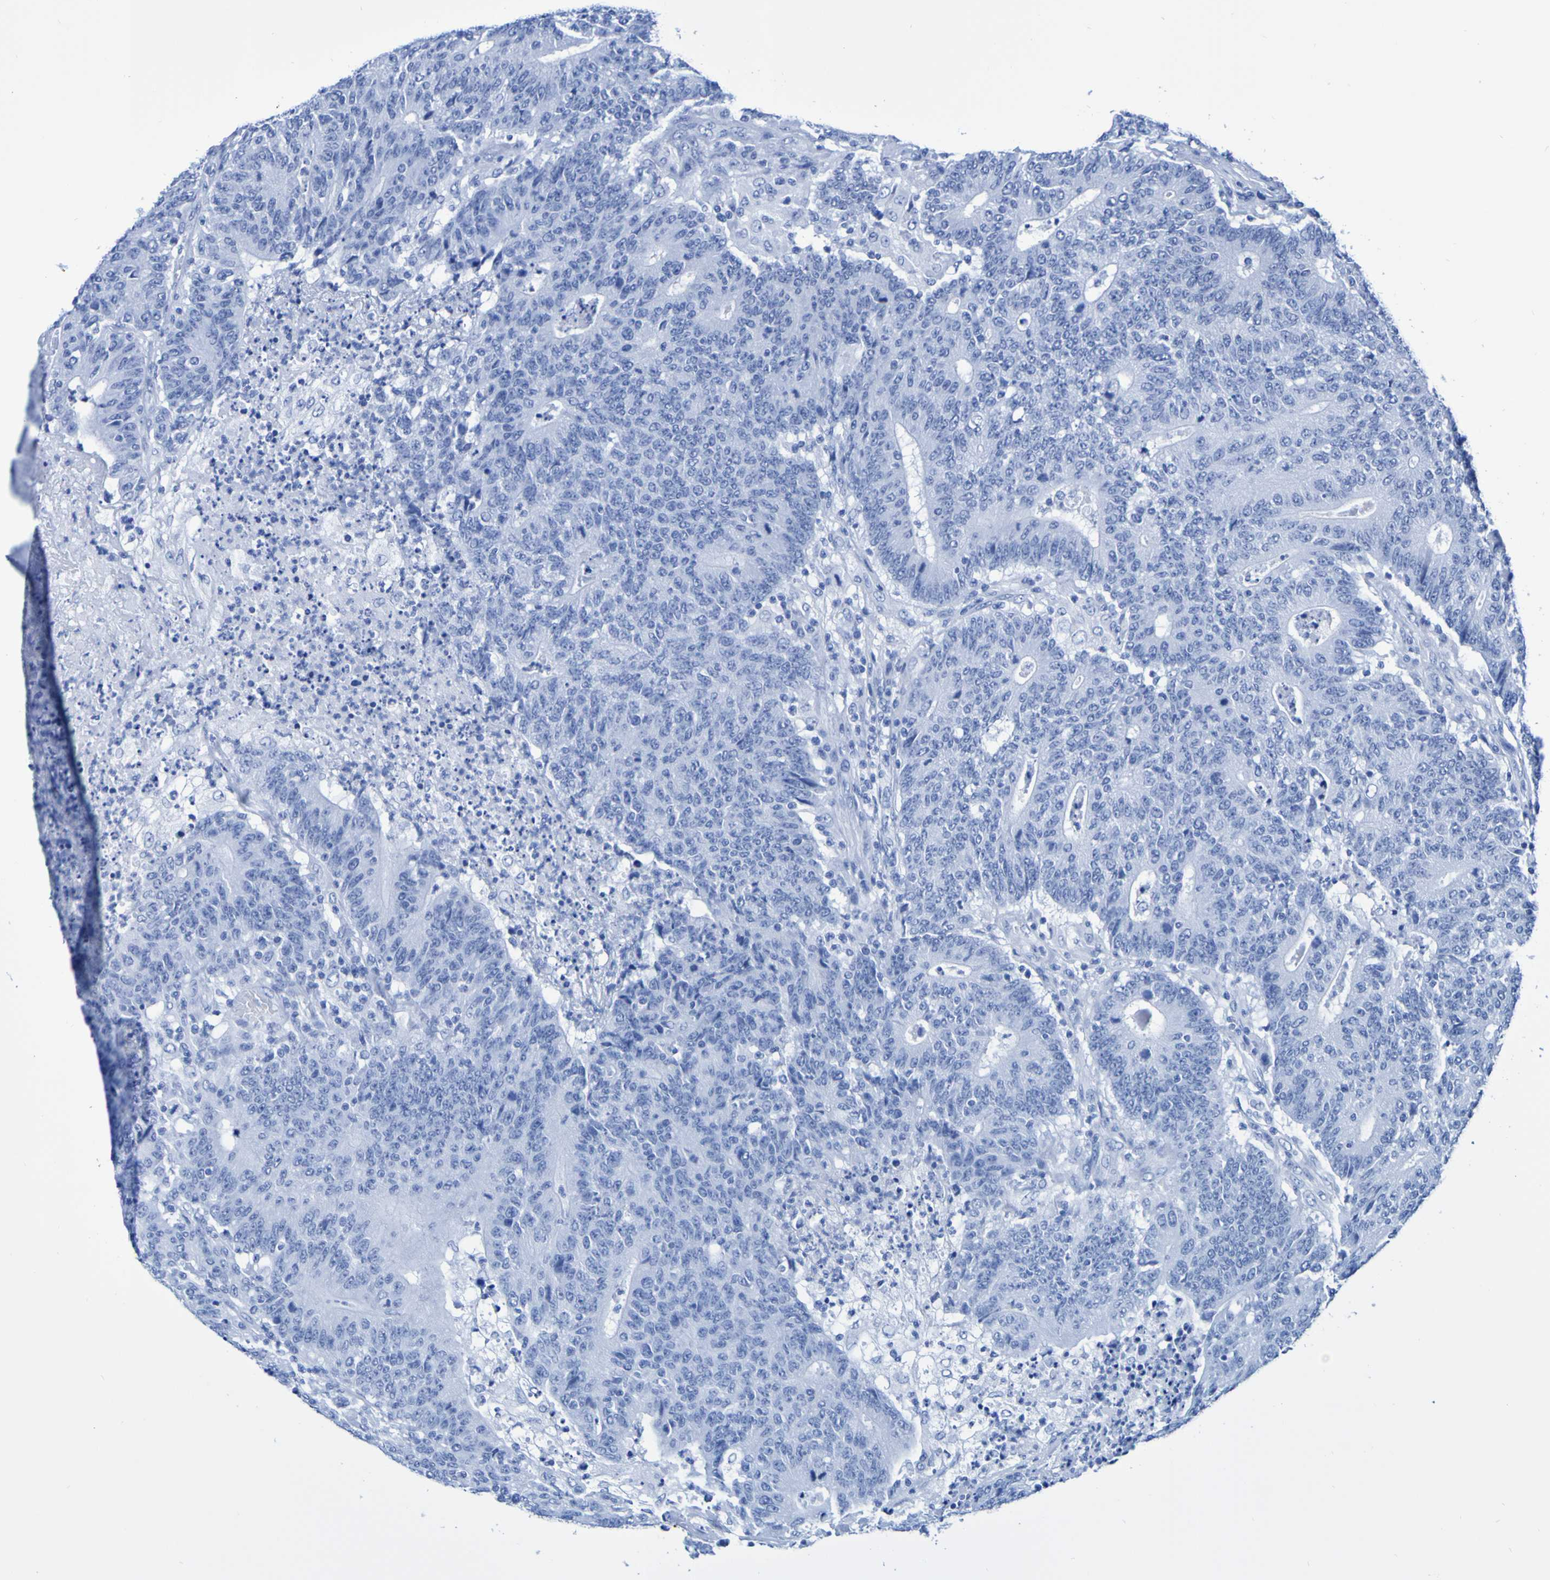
{"staining": {"intensity": "negative", "quantity": "none", "location": "none"}, "tissue": "colorectal cancer", "cell_type": "Tumor cells", "image_type": "cancer", "snomed": [{"axis": "morphology", "description": "Normal tissue, NOS"}, {"axis": "morphology", "description": "Adenocarcinoma, NOS"}, {"axis": "topography", "description": "Colon"}], "caption": "Immunohistochemical staining of colorectal cancer reveals no significant positivity in tumor cells. Brightfield microscopy of immunohistochemistry (IHC) stained with DAB (3,3'-diaminobenzidine) (brown) and hematoxylin (blue), captured at high magnification.", "gene": "DPEP1", "patient": {"sex": "female", "age": 75}}